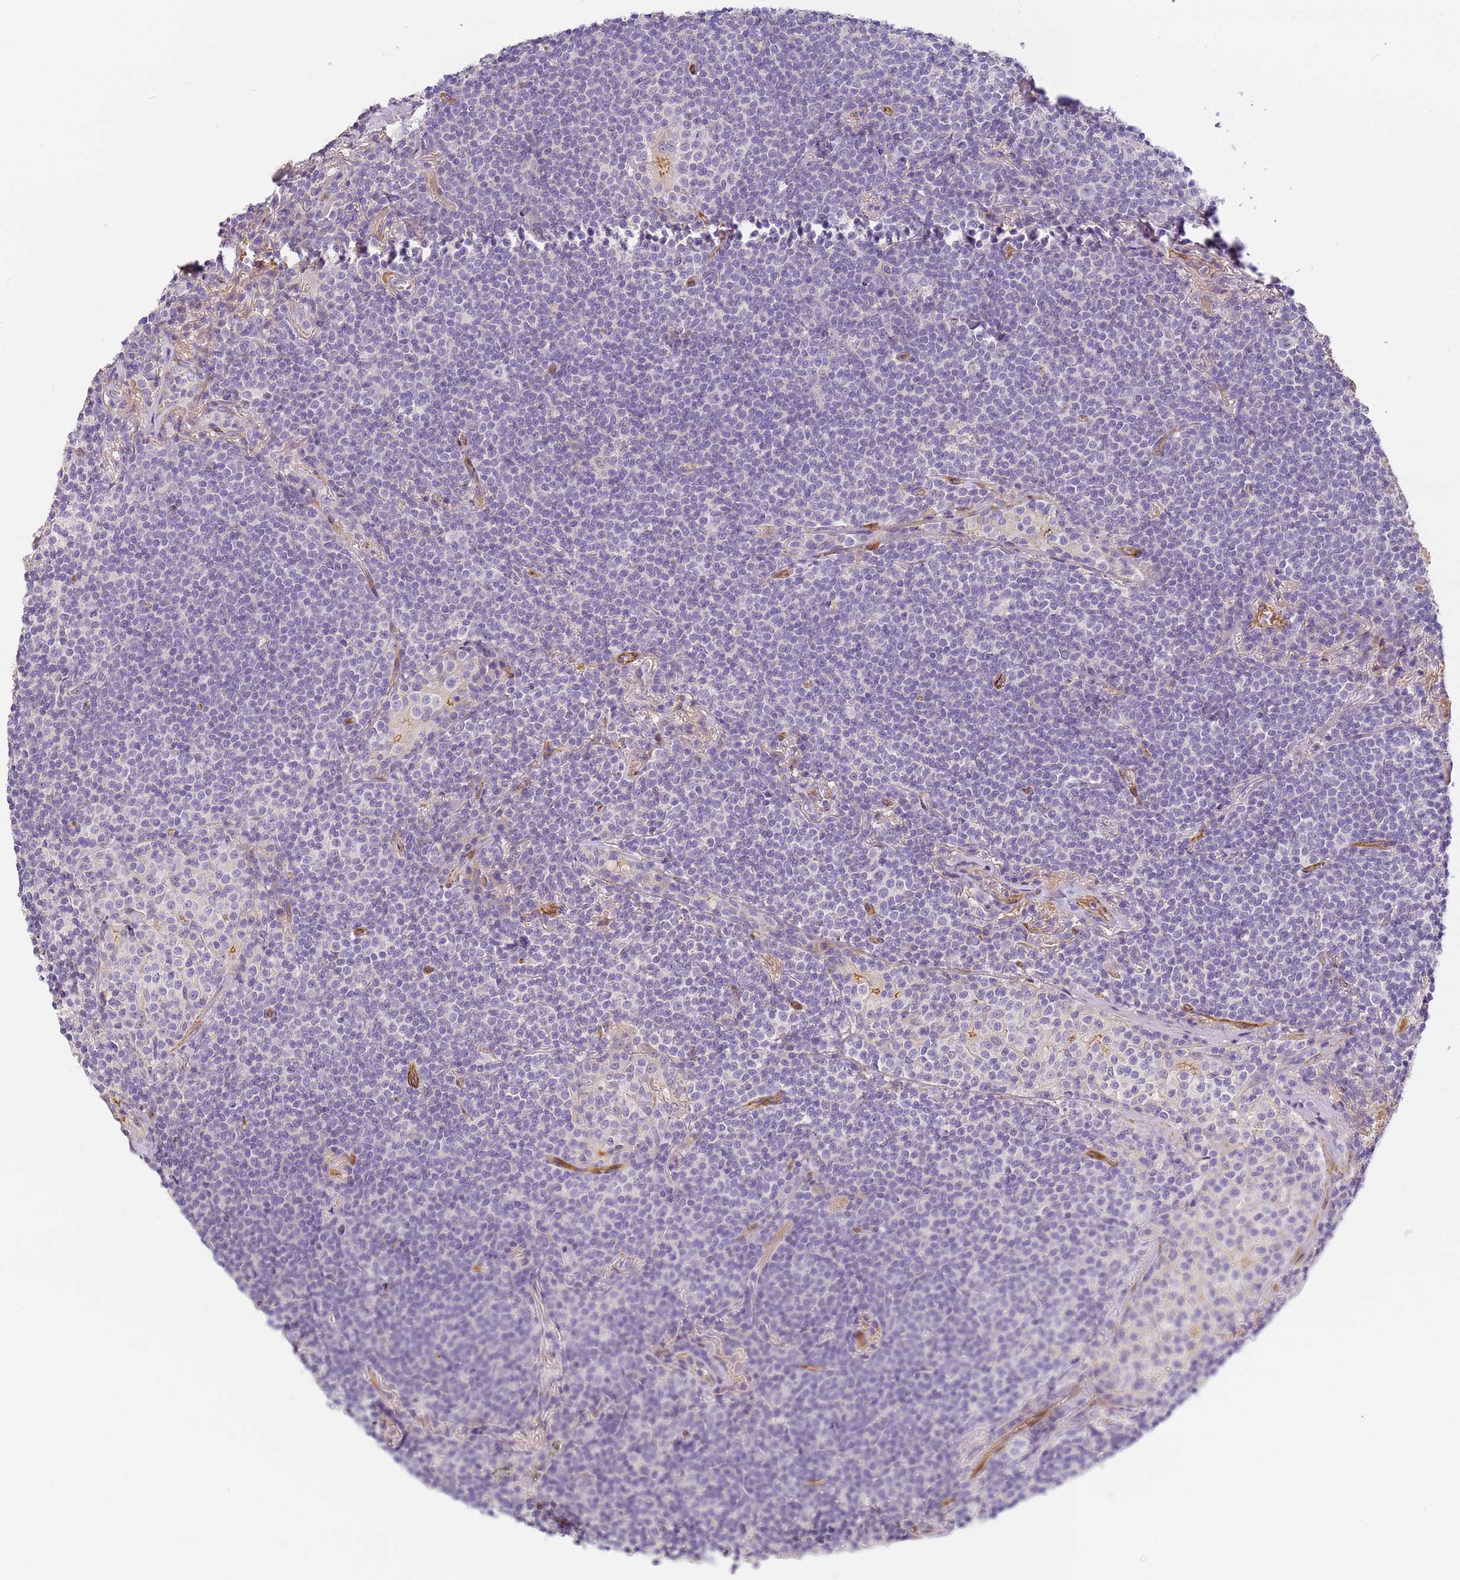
{"staining": {"intensity": "negative", "quantity": "none", "location": "none"}, "tissue": "lymphoma", "cell_type": "Tumor cells", "image_type": "cancer", "snomed": [{"axis": "morphology", "description": "Malignant lymphoma, non-Hodgkin's type, Low grade"}, {"axis": "topography", "description": "Lung"}], "caption": "This is an IHC image of lymphoma. There is no staining in tumor cells.", "gene": "CFH", "patient": {"sex": "female", "age": 71}}